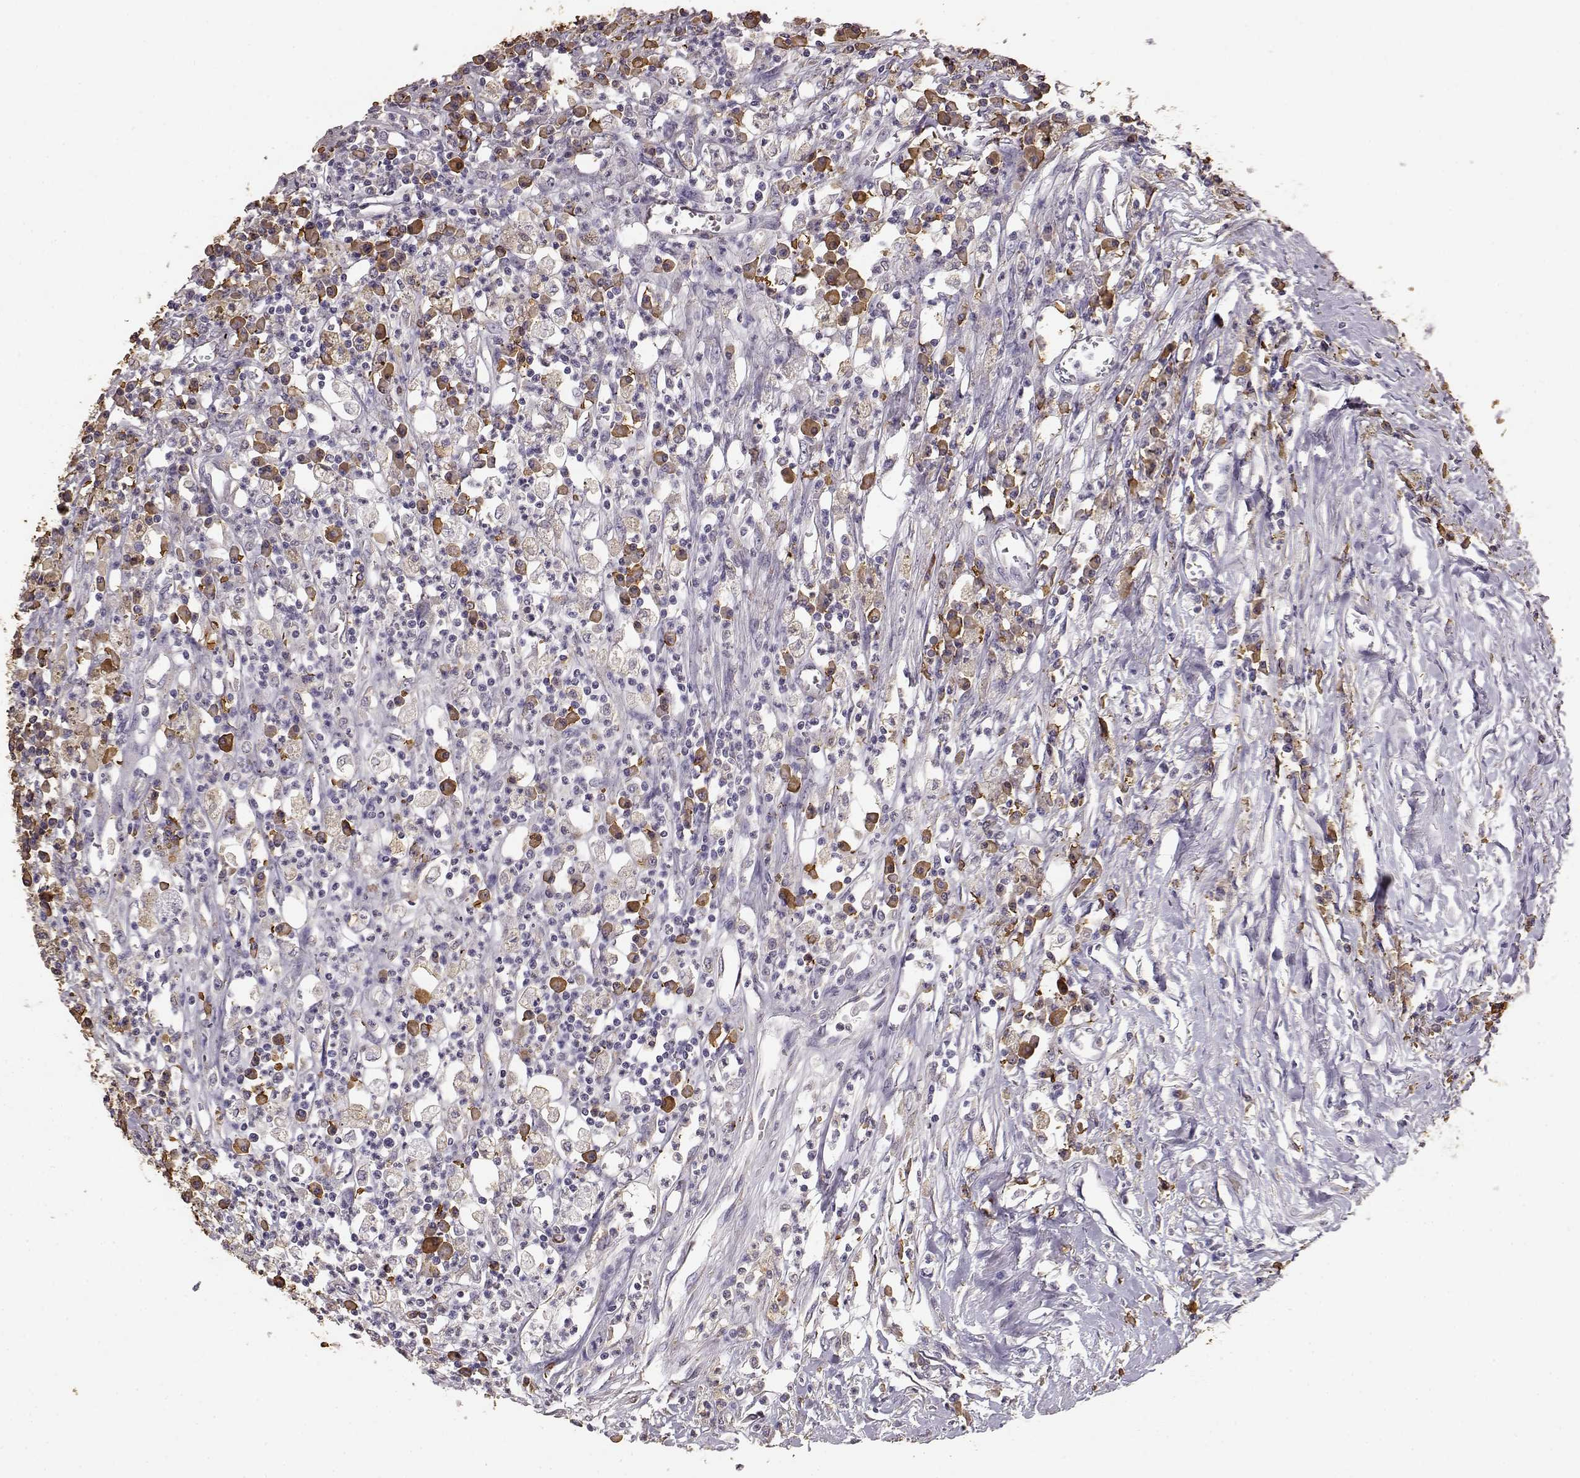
{"staining": {"intensity": "moderate", "quantity": "<25%", "location": "cytoplasmic/membranous"}, "tissue": "colorectal cancer", "cell_type": "Tumor cells", "image_type": "cancer", "snomed": [{"axis": "morphology", "description": "Adenocarcinoma, NOS"}, {"axis": "topography", "description": "Rectum"}], "caption": "This photomicrograph displays immunohistochemistry staining of human colorectal adenocarcinoma, with low moderate cytoplasmic/membranous staining in approximately <25% of tumor cells.", "gene": "GABRG3", "patient": {"sex": "male", "age": 54}}